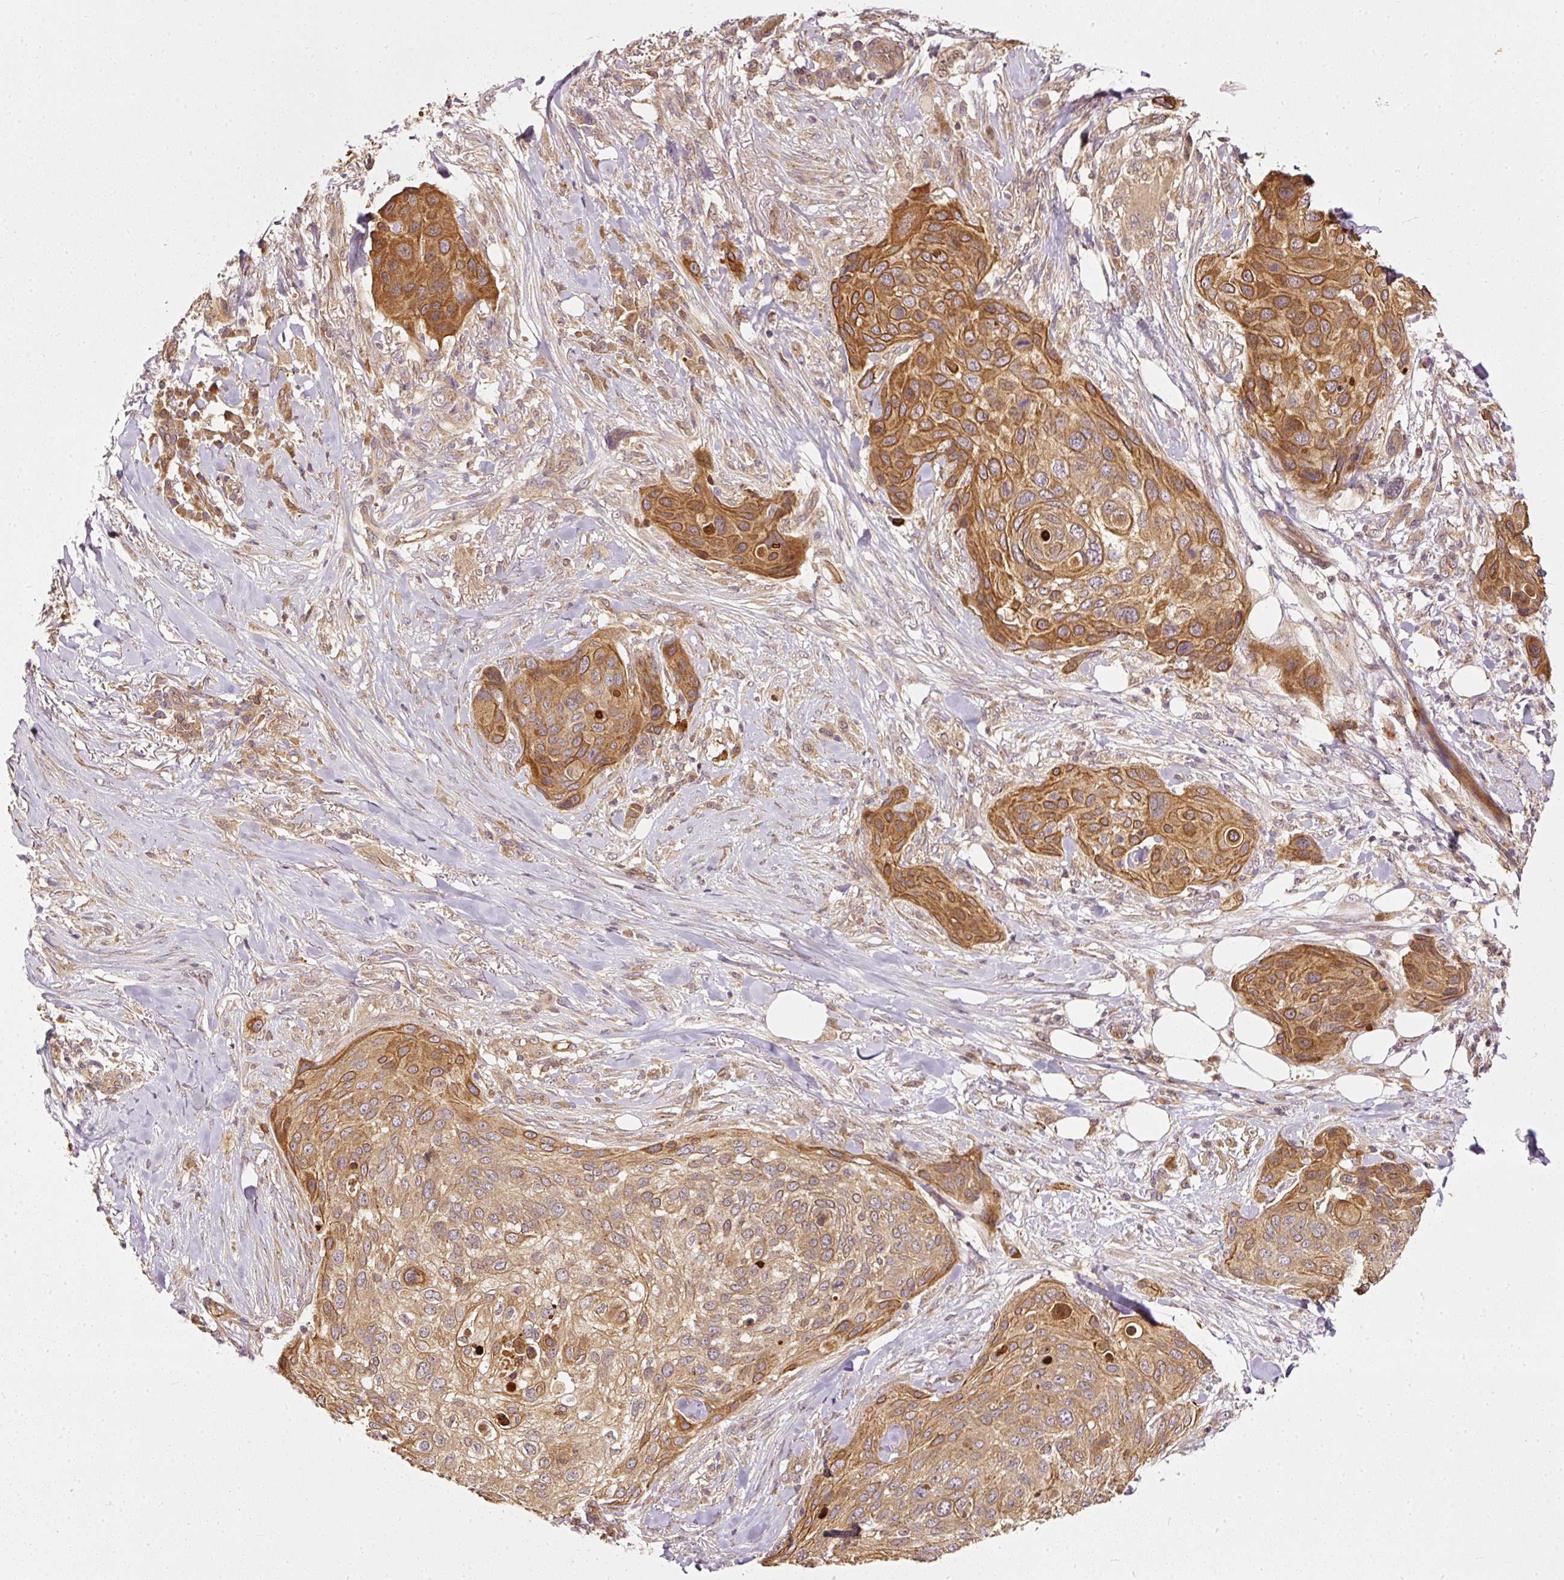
{"staining": {"intensity": "strong", "quantity": "25%-75%", "location": "cytoplasmic/membranous"}, "tissue": "skin cancer", "cell_type": "Tumor cells", "image_type": "cancer", "snomed": [{"axis": "morphology", "description": "Squamous cell carcinoma, NOS"}, {"axis": "topography", "description": "Skin"}], "caption": "Immunohistochemical staining of squamous cell carcinoma (skin) shows high levels of strong cytoplasmic/membranous expression in about 25%-75% of tumor cells.", "gene": "MIF4GD", "patient": {"sex": "female", "age": 87}}